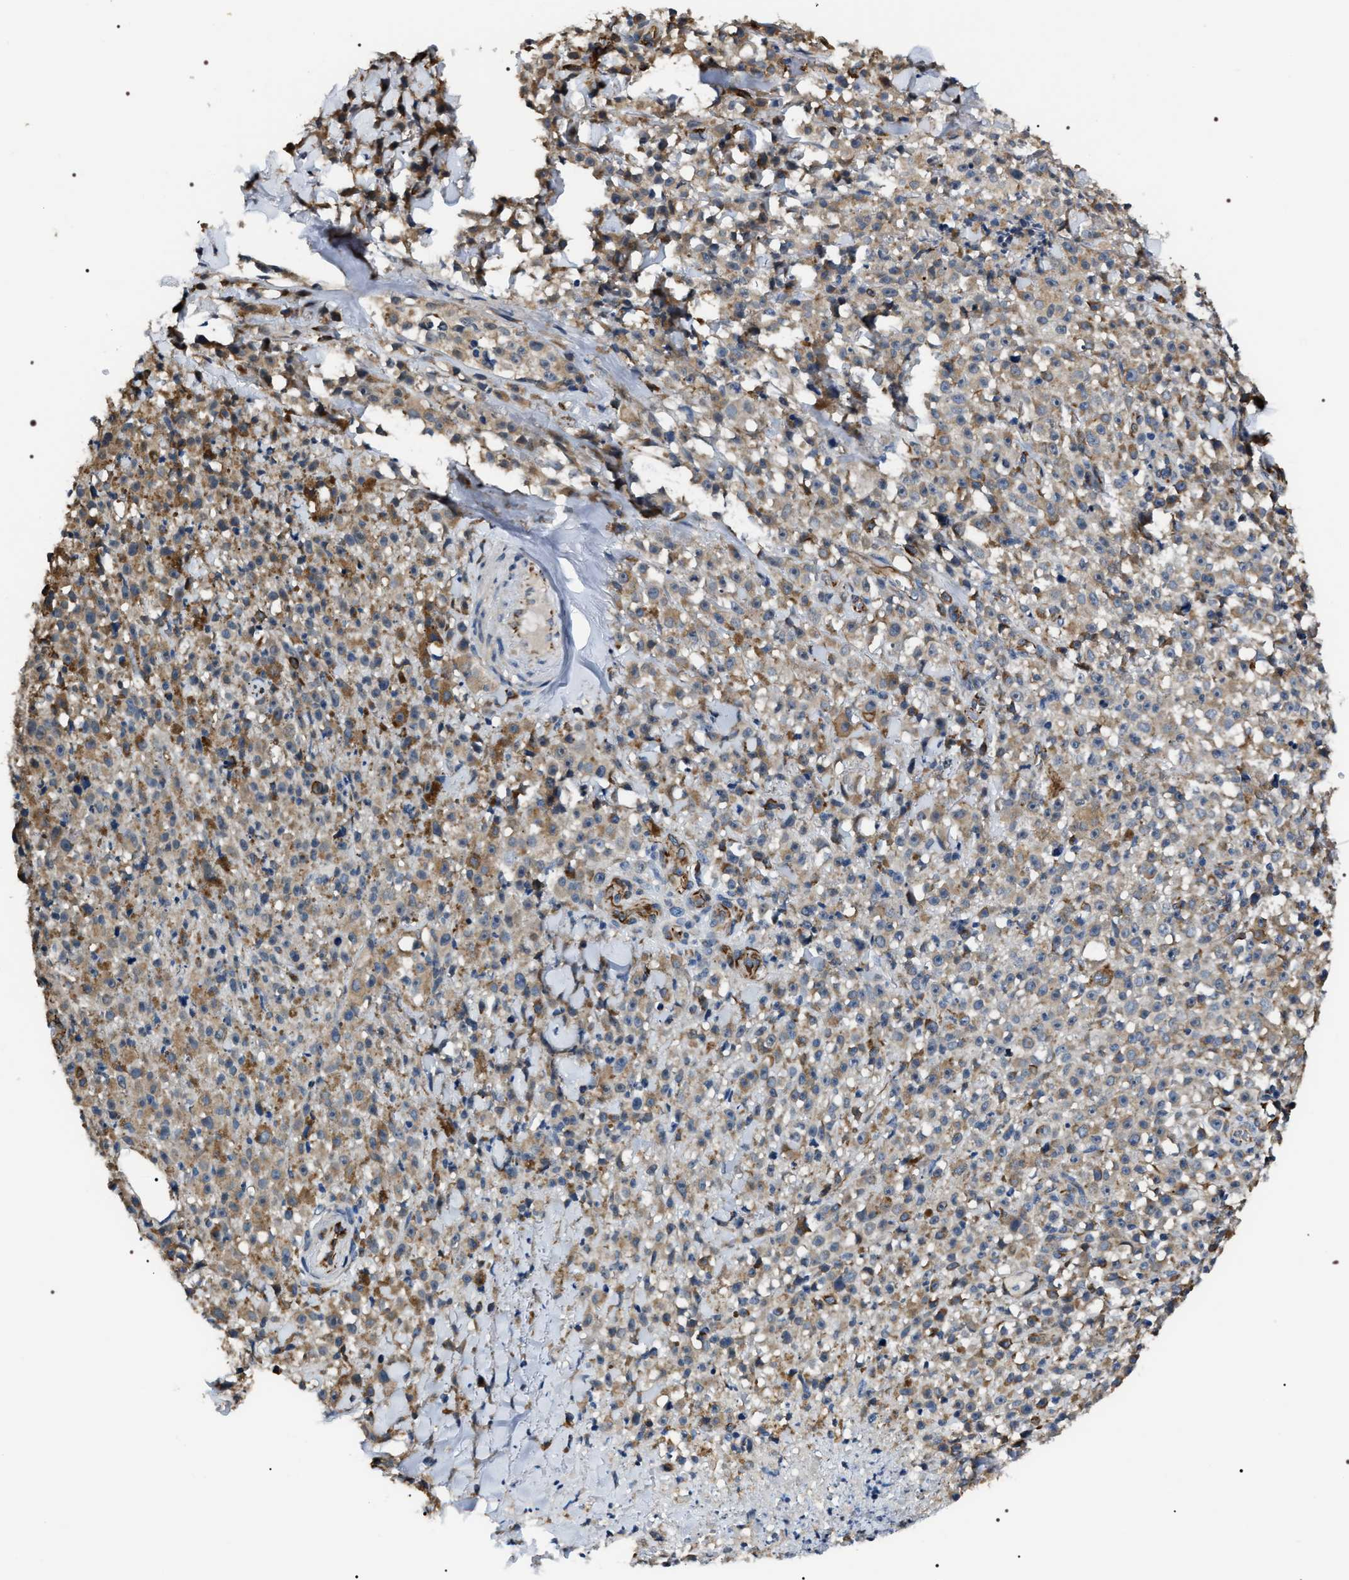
{"staining": {"intensity": "weak", "quantity": "25%-75%", "location": "cytoplasmic/membranous"}, "tissue": "melanoma", "cell_type": "Tumor cells", "image_type": "cancer", "snomed": [{"axis": "morphology", "description": "Malignant melanoma, NOS"}, {"axis": "topography", "description": "Skin"}], "caption": "There is low levels of weak cytoplasmic/membranous staining in tumor cells of melanoma, as demonstrated by immunohistochemical staining (brown color).", "gene": "PKD1L1", "patient": {"sex": "female", "age": 82}}